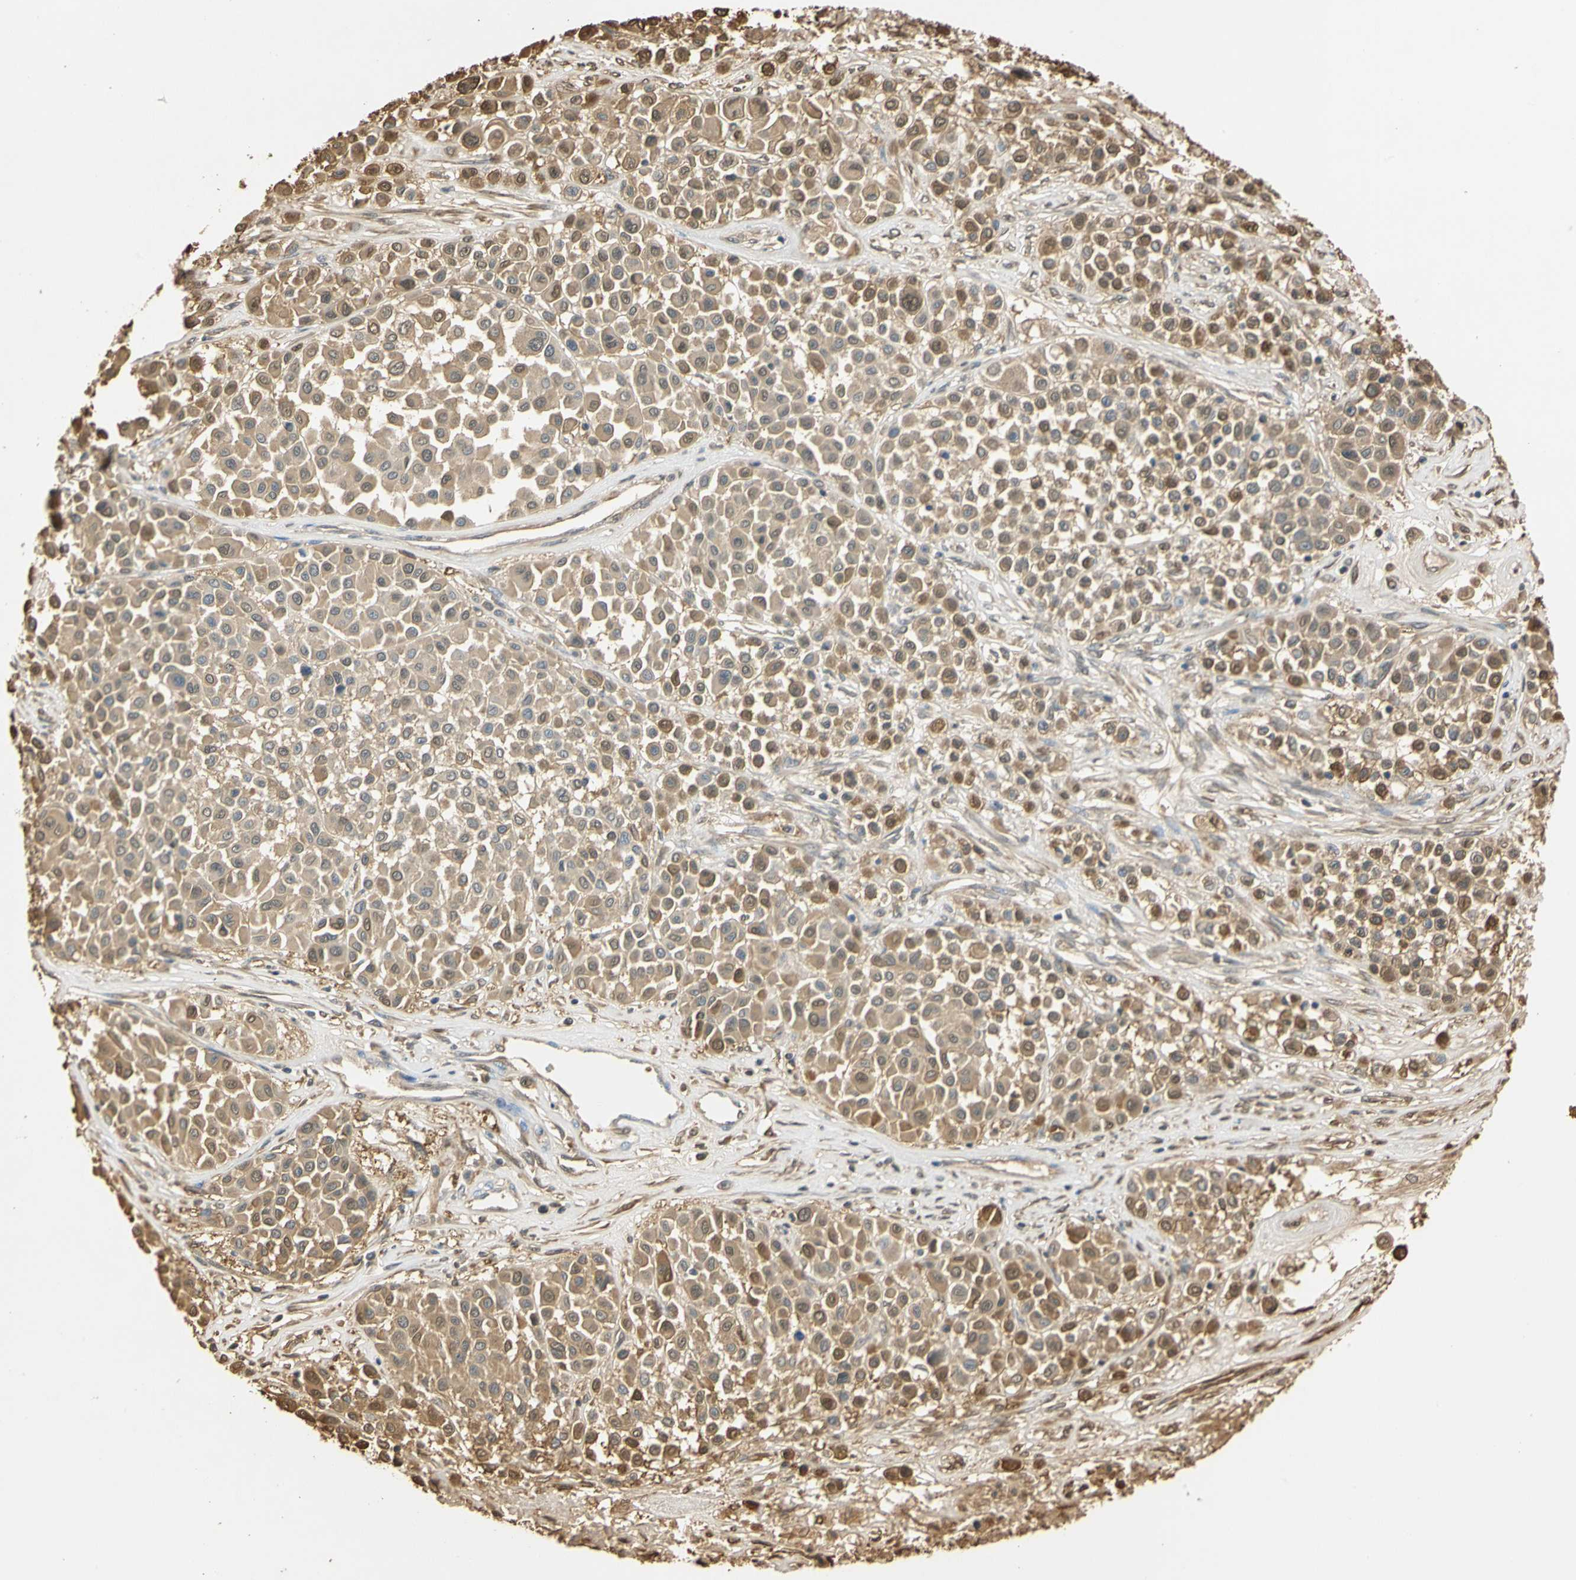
{"staining": {"intensity": "moderate", "quantity": ">75%", "location": "cytoplasmic/membranous"}, "tissue": "melanoma", "cell_type": "Tumor cells", "image_type": "cancer", "snomed": [{"axis": "morphology", "description": "Malignant melanoma, Metastatic site"}, {"axis": "topography", "description": "Soft tissue"}], "caption": "IHC of melanoma shows medium levels of moderate cytoplasmic/membranous positivity in approximately >75% of tumor cells. The staining is performed using DAB (3,3'-diaminobenzidine) brown chromogen to label protein expression. The nuclei are counter-stained blue using hematoxylin.", "gene": "S100A6", "patient": {"sex": "male", "age": 41}}